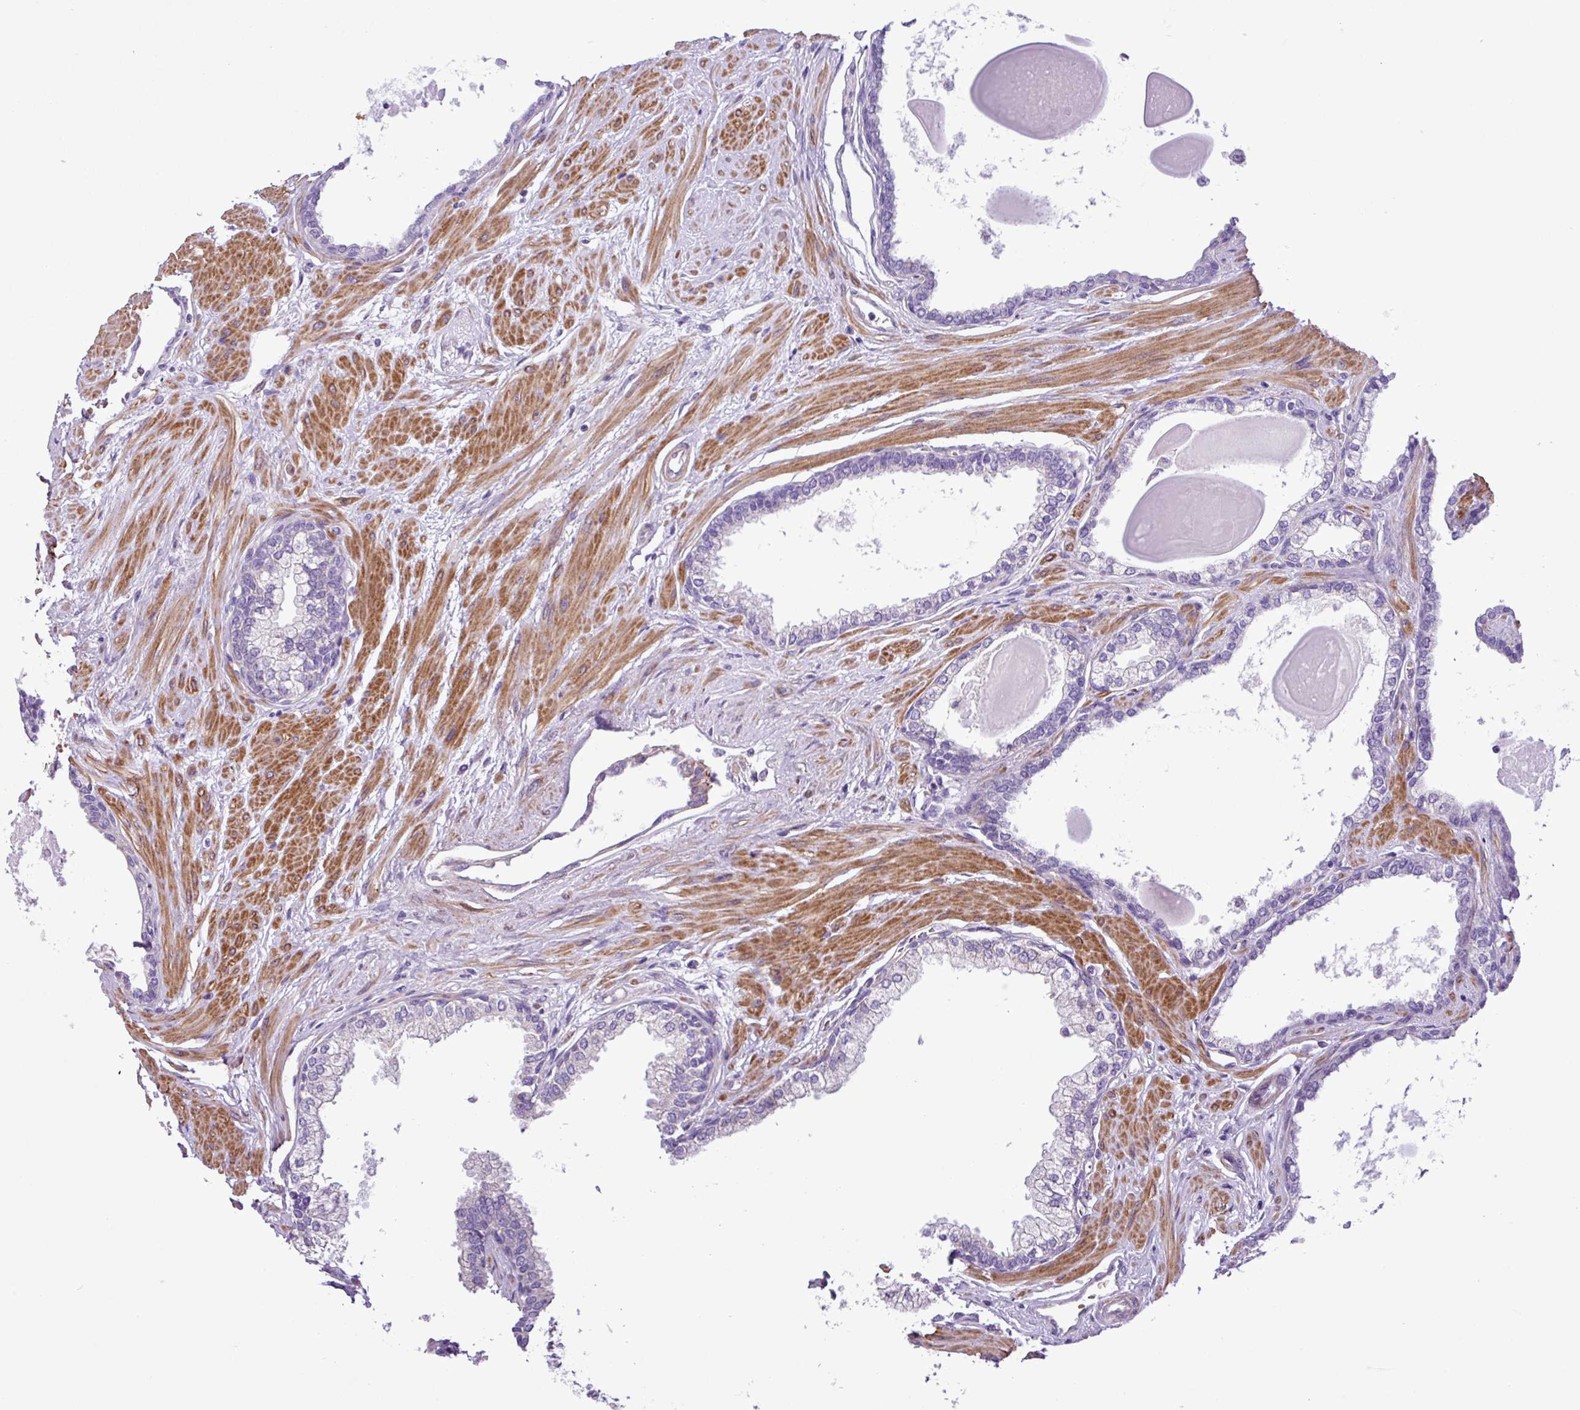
{"staining": {"intensity": "negative", "quantity": "none", "location": "none"}, "tissue": "prostate", "cell_type": "Glandular cells", "image_type": "normal", "snomed": [{"axis": "morphology", "description": "Normal tissue, NOS"}, {"axis": "topography", "description": "Prostate"}], "caption": "Photomicrograph shows no protein expression in glandular cells of unremarkable prostate.", "gene": "C11orf91", "patient": {"sex": "male", "age": 57}}